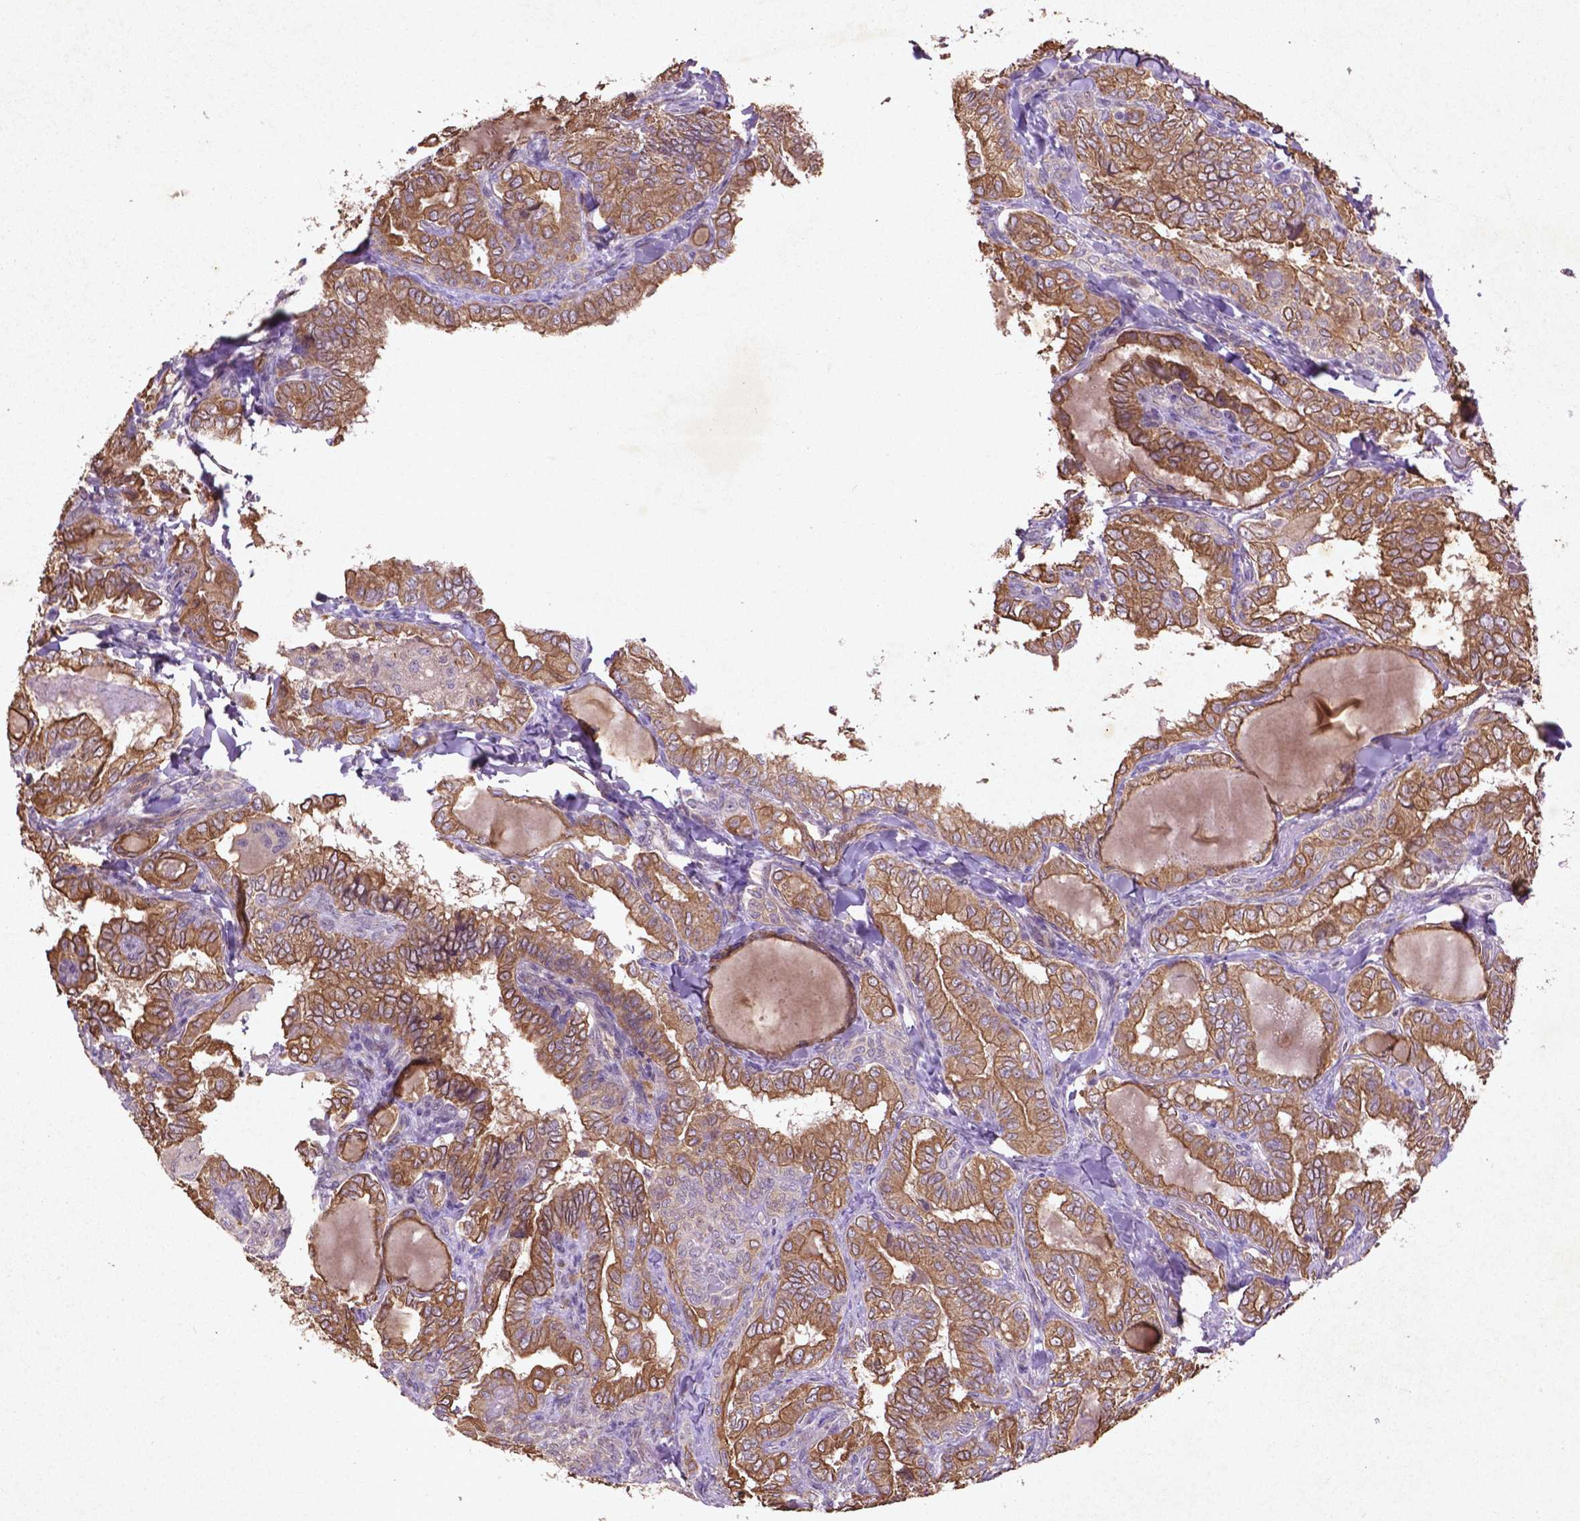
{"staining": {"intensity": "moderate", "quantity": ">75%", "location": "cytoplasmic/membranous"}, "tissue": "thyroid cancer", "cell_type": "Tumor cells", "image_type": "cancer", "snomed": [{"axis": "morphology", "description": "Papillary adenocarcinoma, NOS"}, {"axis": "topography", "description": "Thyroid gland"}], "caption": "Moderate cytoplasmic/membranous staining for a protein is appreciated in about >75% of tumor cells of thyroid papillary adenocarcinoma using immunohistochemistry.", "gene": "COQ2", "patient": {"sex": "female", "age": 75}}